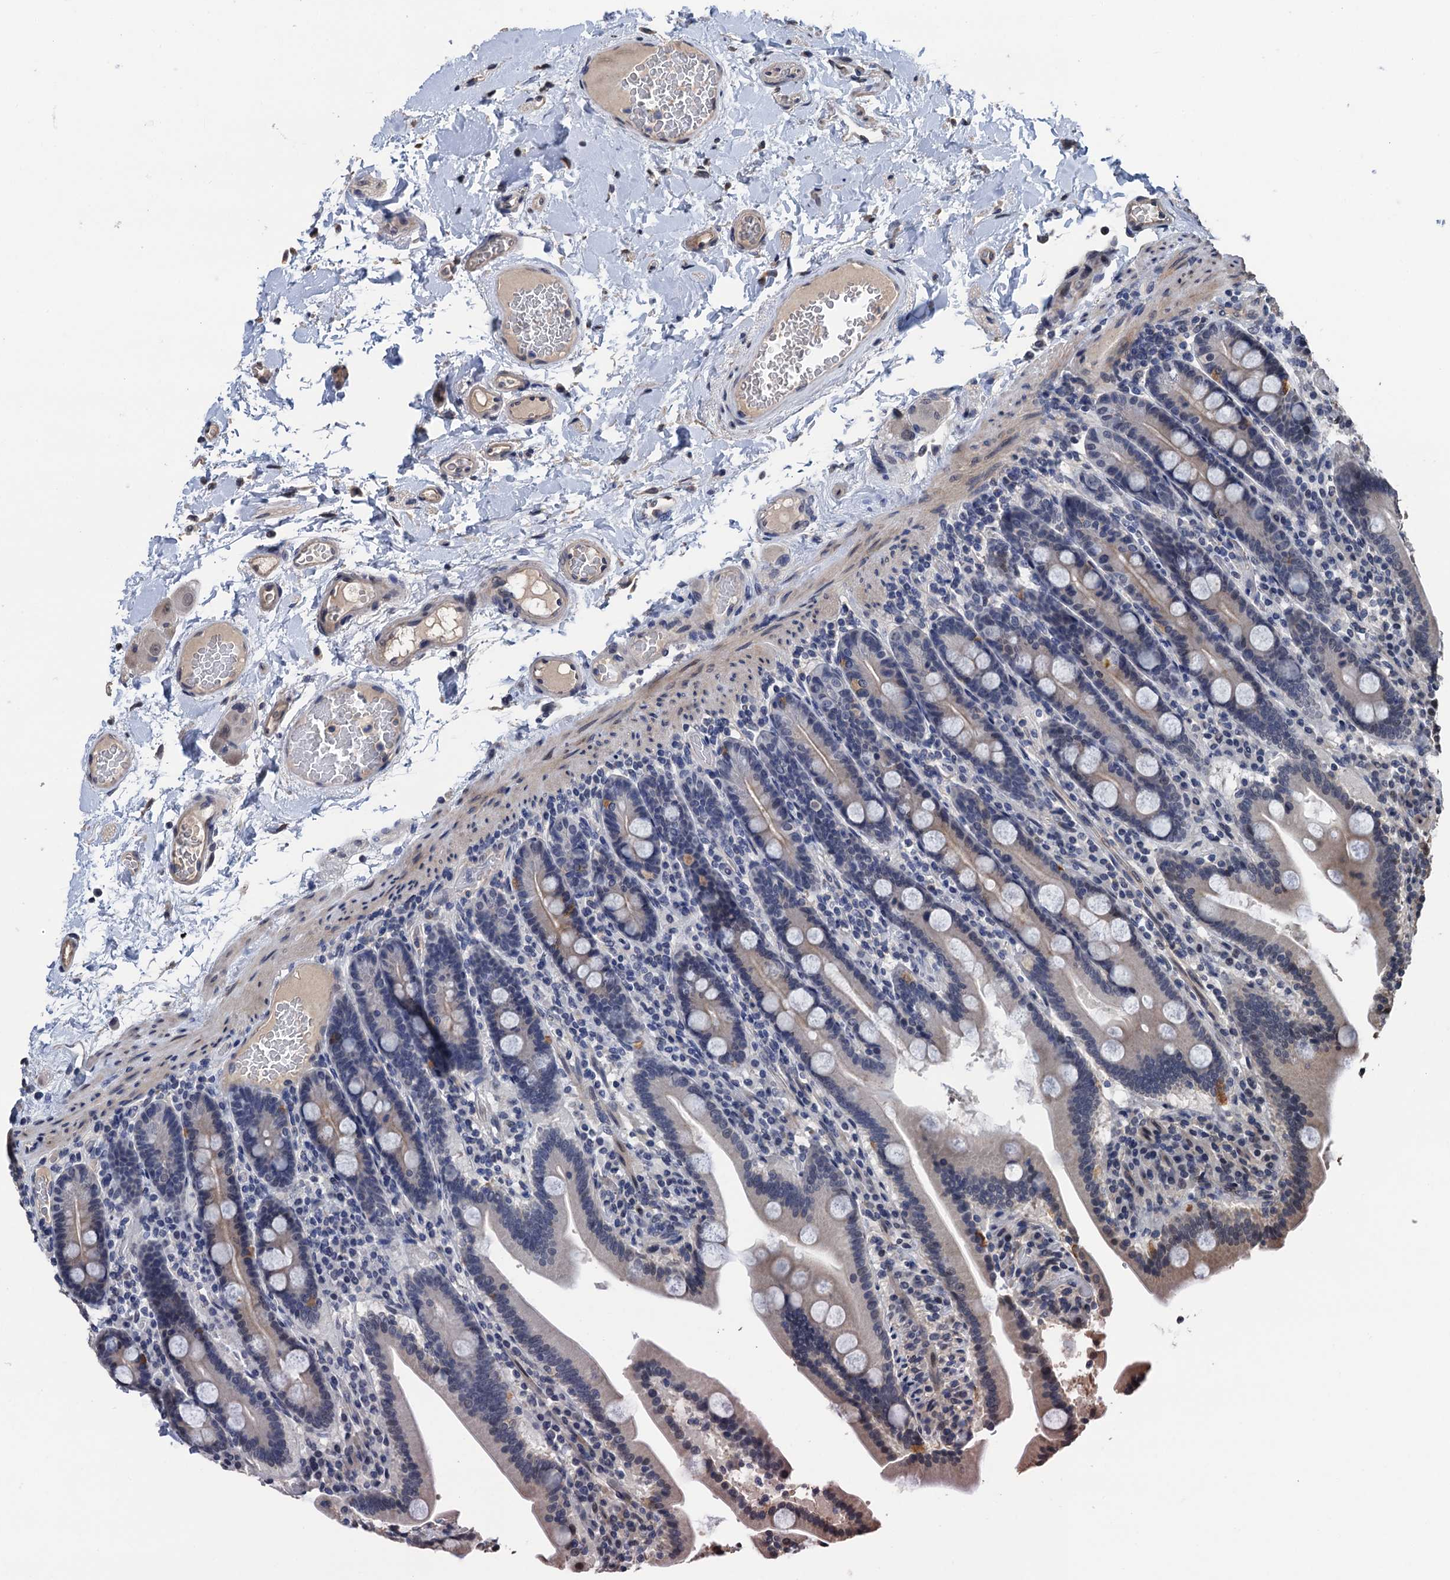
{"staining": {"intensity": "weak", "quantity": "<25%", "location": "cytoplasmic/membranous"}, "tissue": "duodenum", "cell_type": "Glandular cells", "image_type": "normal", "snomed": [{"axis": "morphology", "description": "Normal tissue, NOS"}, {"axis": "topography", "description": "Duodenum"}], "caption": "This micrograph is of benign duodenum stained with immunohistochemistry to label a protein in brown with the nuclei are counter-stained blue. There is no positivity in glandular cells.", "gene": "ART5", "patient": {"sex": "male", "age": 55}}